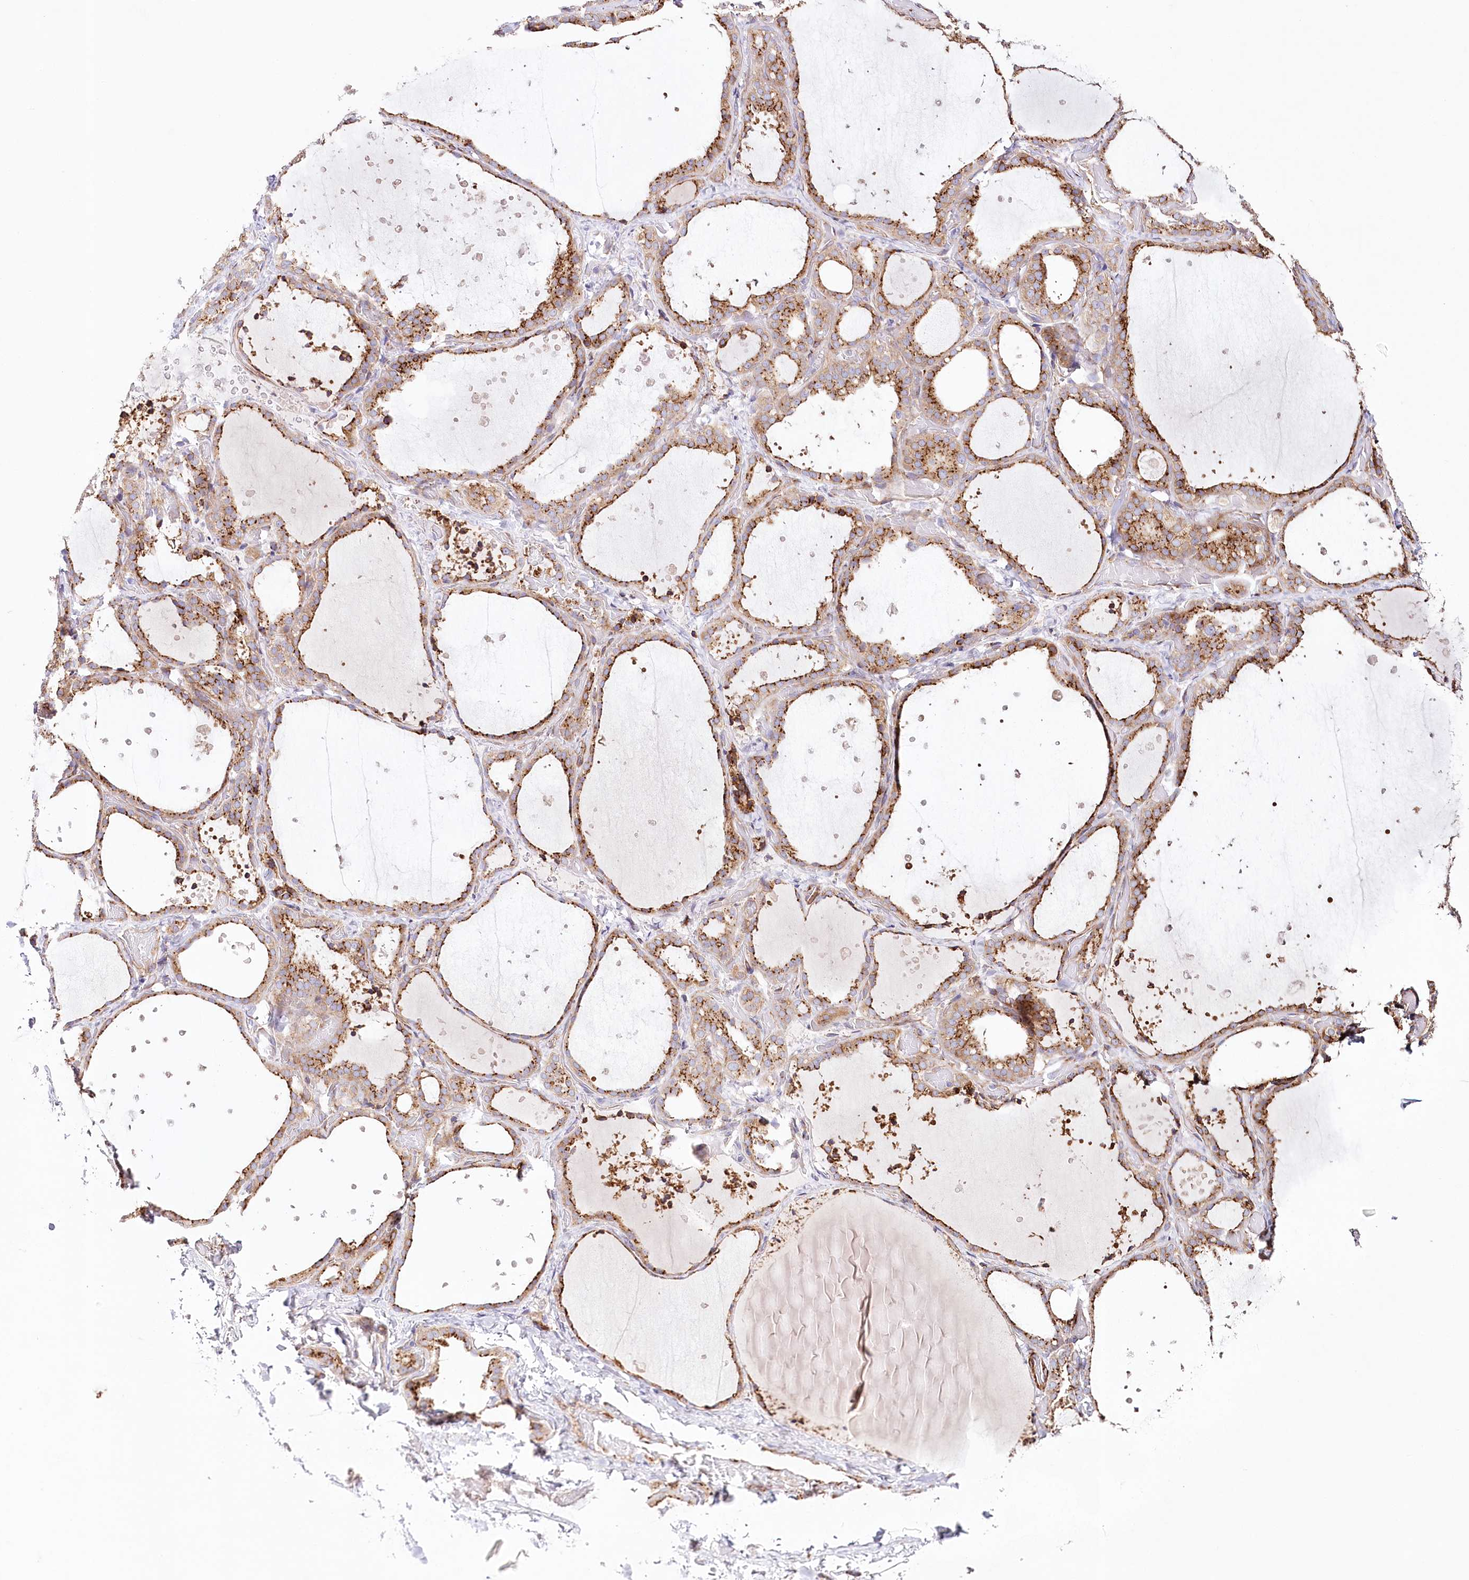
{"staining": {"intensity": "strong", "quantity": ">75%", "location": "cytoplasmic/membranous"}, "tissue": "thyroid gland", "cell_type": "Glandular cells", "image_type": "normal", "snomed": [{"axis": "morphology", "description": "Normal tissue, NOS"}, {"axis": "topography", "description": "Thyroid gland"}], "caption": "Immunohistochemical staining of normal thyroid gland displays strong cytoplasmic/membranous protein staining in about >75% of glandular cells. (DAB IHC with brightfield microscopy, high magnification).", "gene": "ABRAXAS2", "patient": {"sex": "female", "age": 44}}